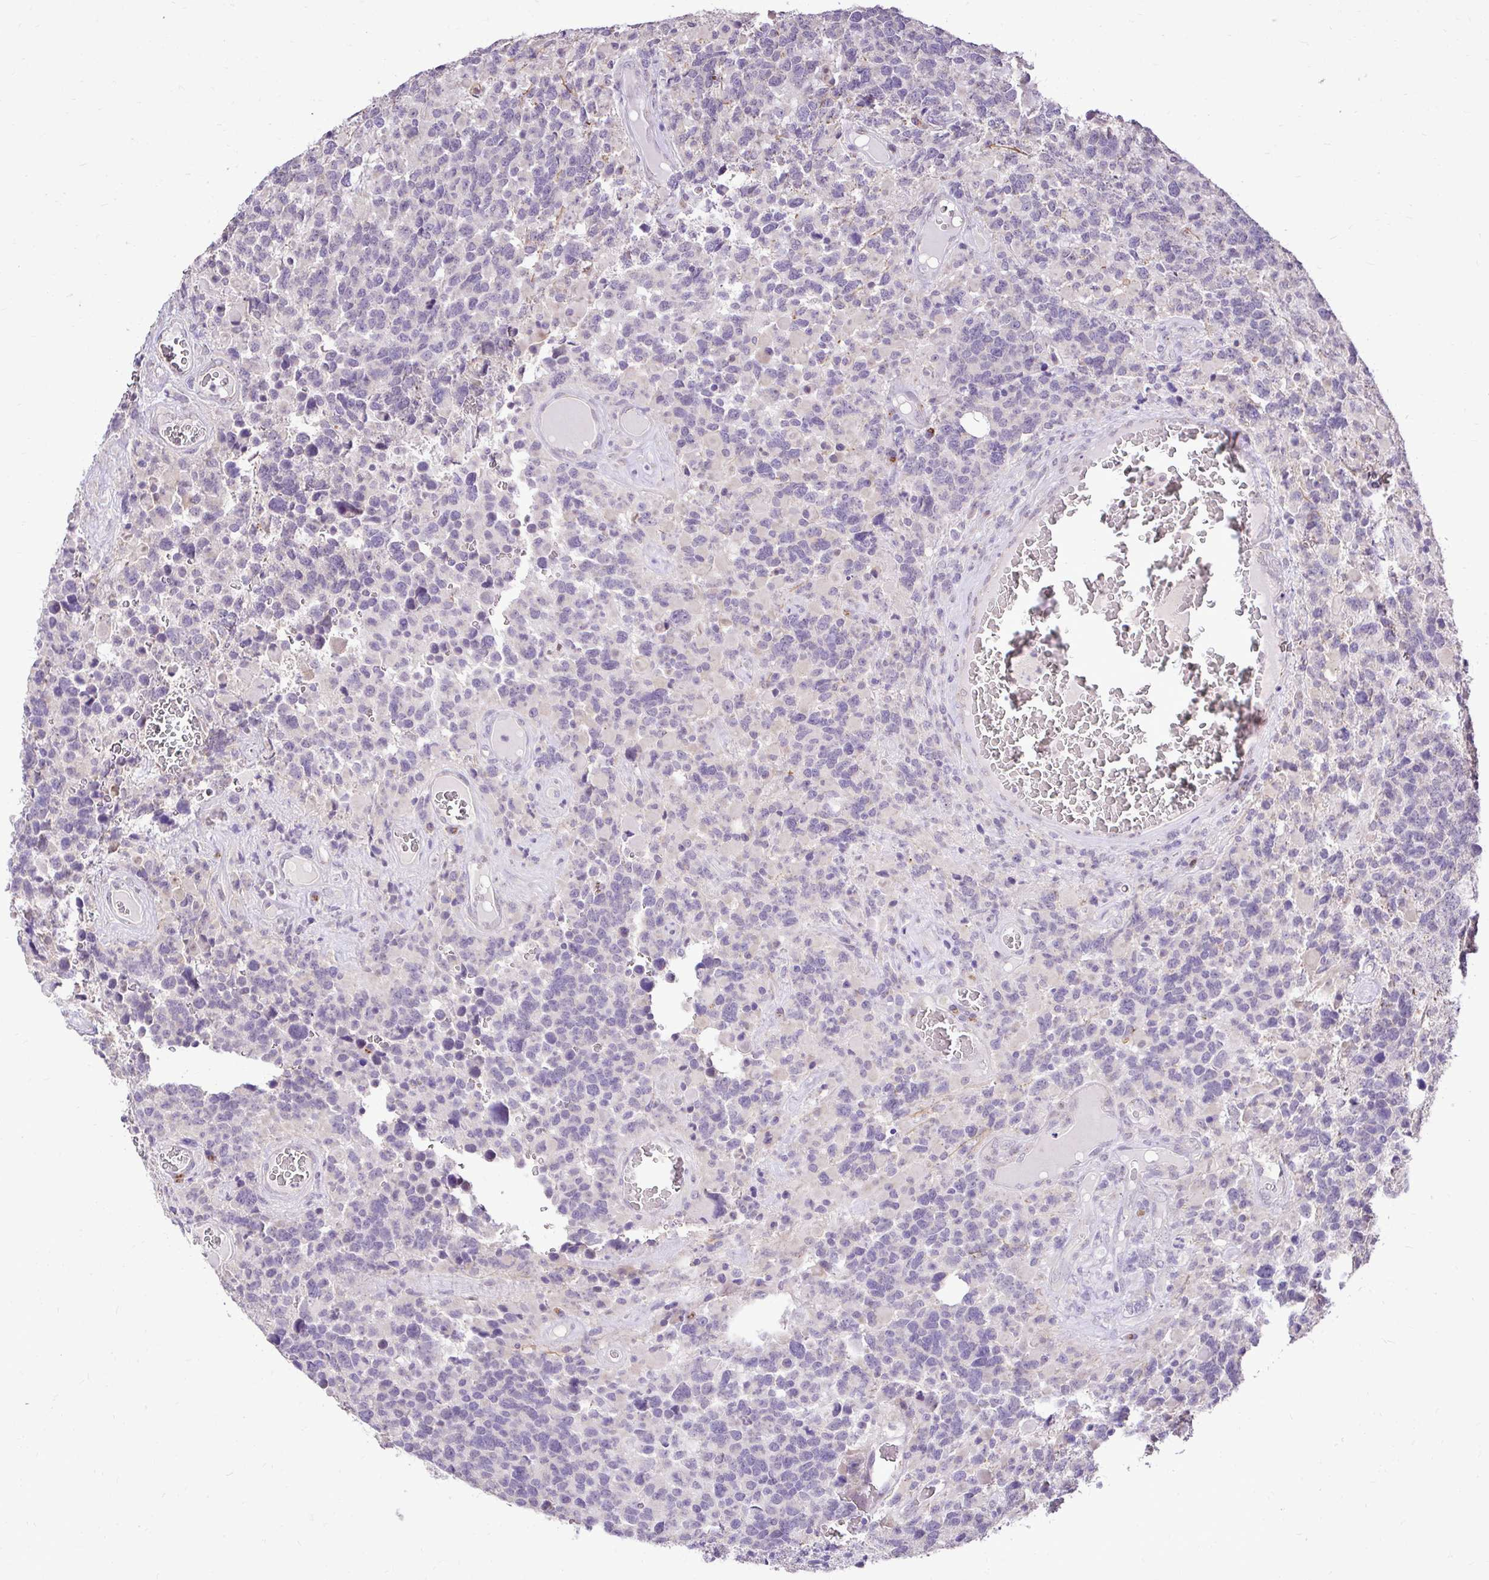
{"staining": {"intensity": "negative", "quantity": "none", "location": "none"}, "tissue": "glioma", "cell_type": "Tumor cells", "image_type": "cancer", "snomed": [{"axis": "morphology", "description": "Glioma, malignant, High grade"}, {"axis": "topography", "description": "Brain"}], "caption": "The micrograph reveals no significant positivity in tumor cells of high-grade glioma (malignant).", "gene": "KIAA1210", "patient": {"sex": "female", "age": 40}}